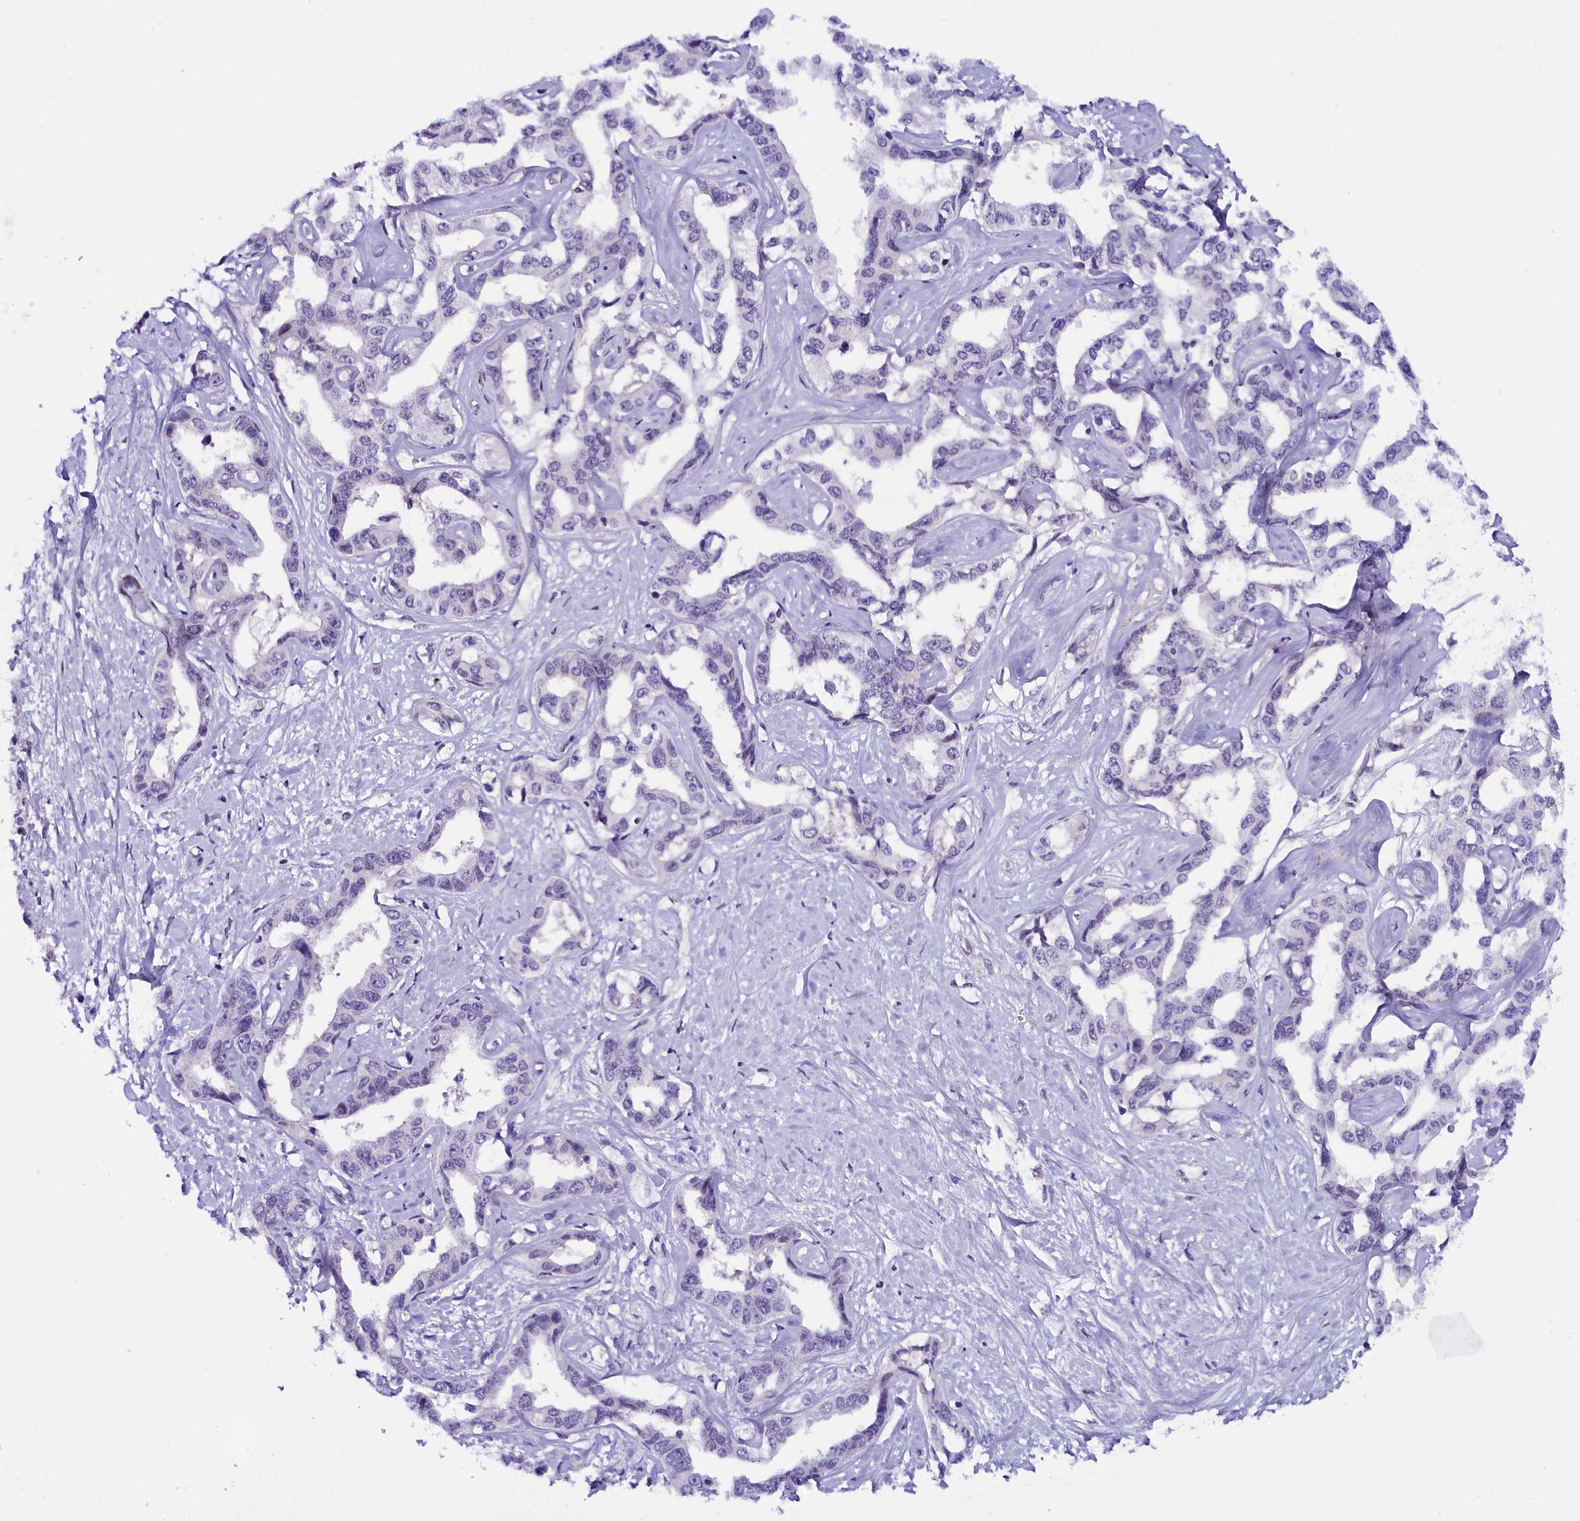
{"staining": {"intensity": "negative", "quantity": "none", "location": "none"}, "tissue": "liver cancer", "cell_type": "Tumor cells", "image_type": "cancer", "snomed": [{"axis": "morphology", "description": "Cholangiocarcinoma"}, {"axis": "topography", "description": "Liver"}], "caption": "Image shows no protein staining in tumor cells of liver cancer tissue. Brightfield microscopy of IHC stained with DAB (brown) and hematoxylin (blue), captured at high magnification.", "gene": "IQCN", "patient": {"sex": "male", "age": 59}}